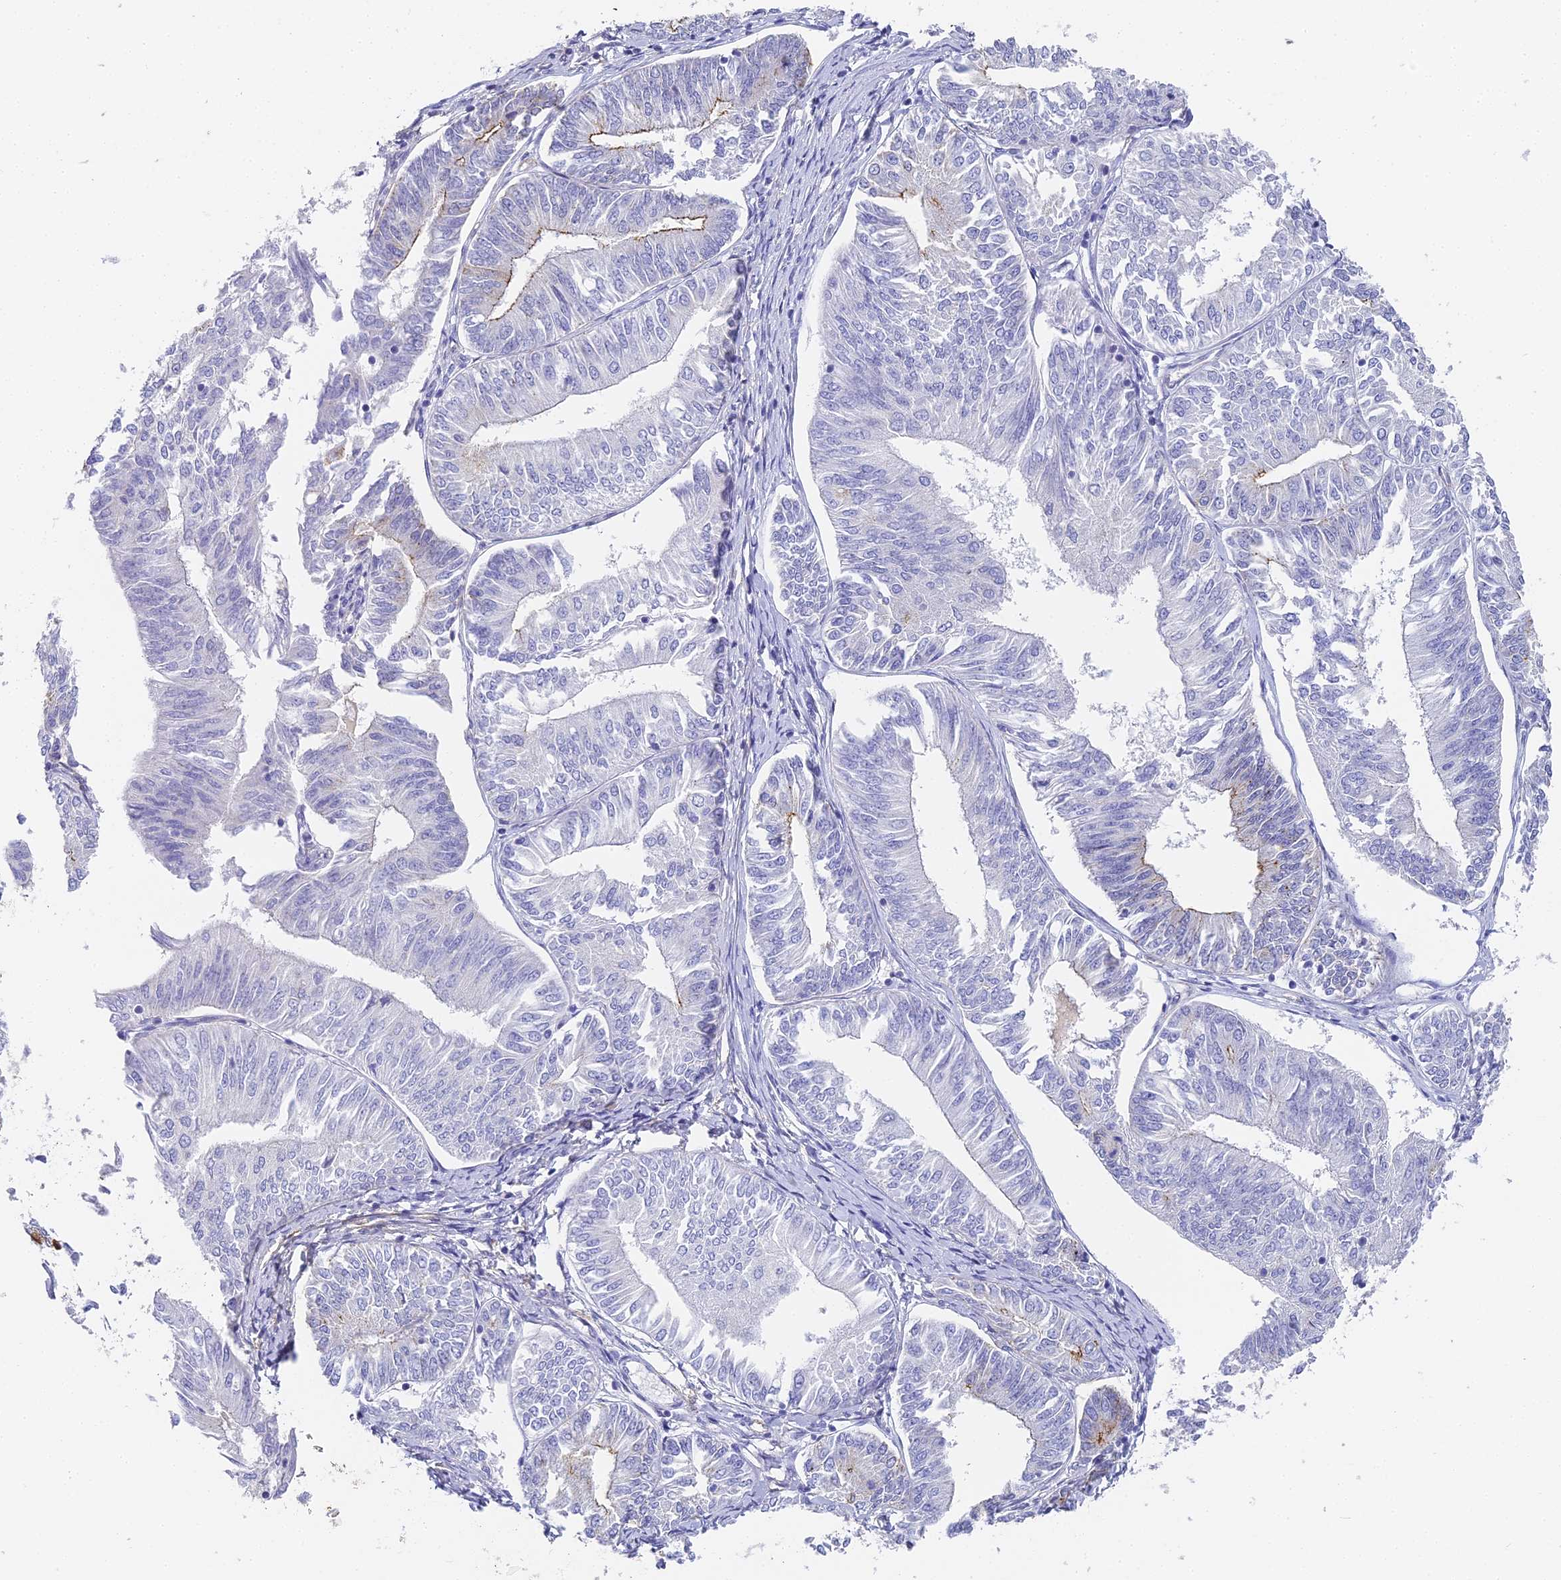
{"staining": {"intensity": "moderate", "quantity": "<25%", "location": "cytoplasmic/membranous"}, "tissue": "endometrial cancer", "cell_type": "Tumor cells", "image_type": "cancer", "snomed": [{"axis": "morphology", "description": "Adenocarcinoma, NOS"}, {"axis": "topography", "description": "Endometrium"}], "caption": "DAB (3,3'-diaminobenzidine) immunohistochemical staining of human adenocarcinoma (endometrial) demonstrates moderate cytoplasmic/membranous protein staining in approximately <25% of tumor cells. (brown staining indicates protein expression, while blue staining denotes nuclei).", "gene": "GJA1", "patient": {"sex": "female", "age": 58}}